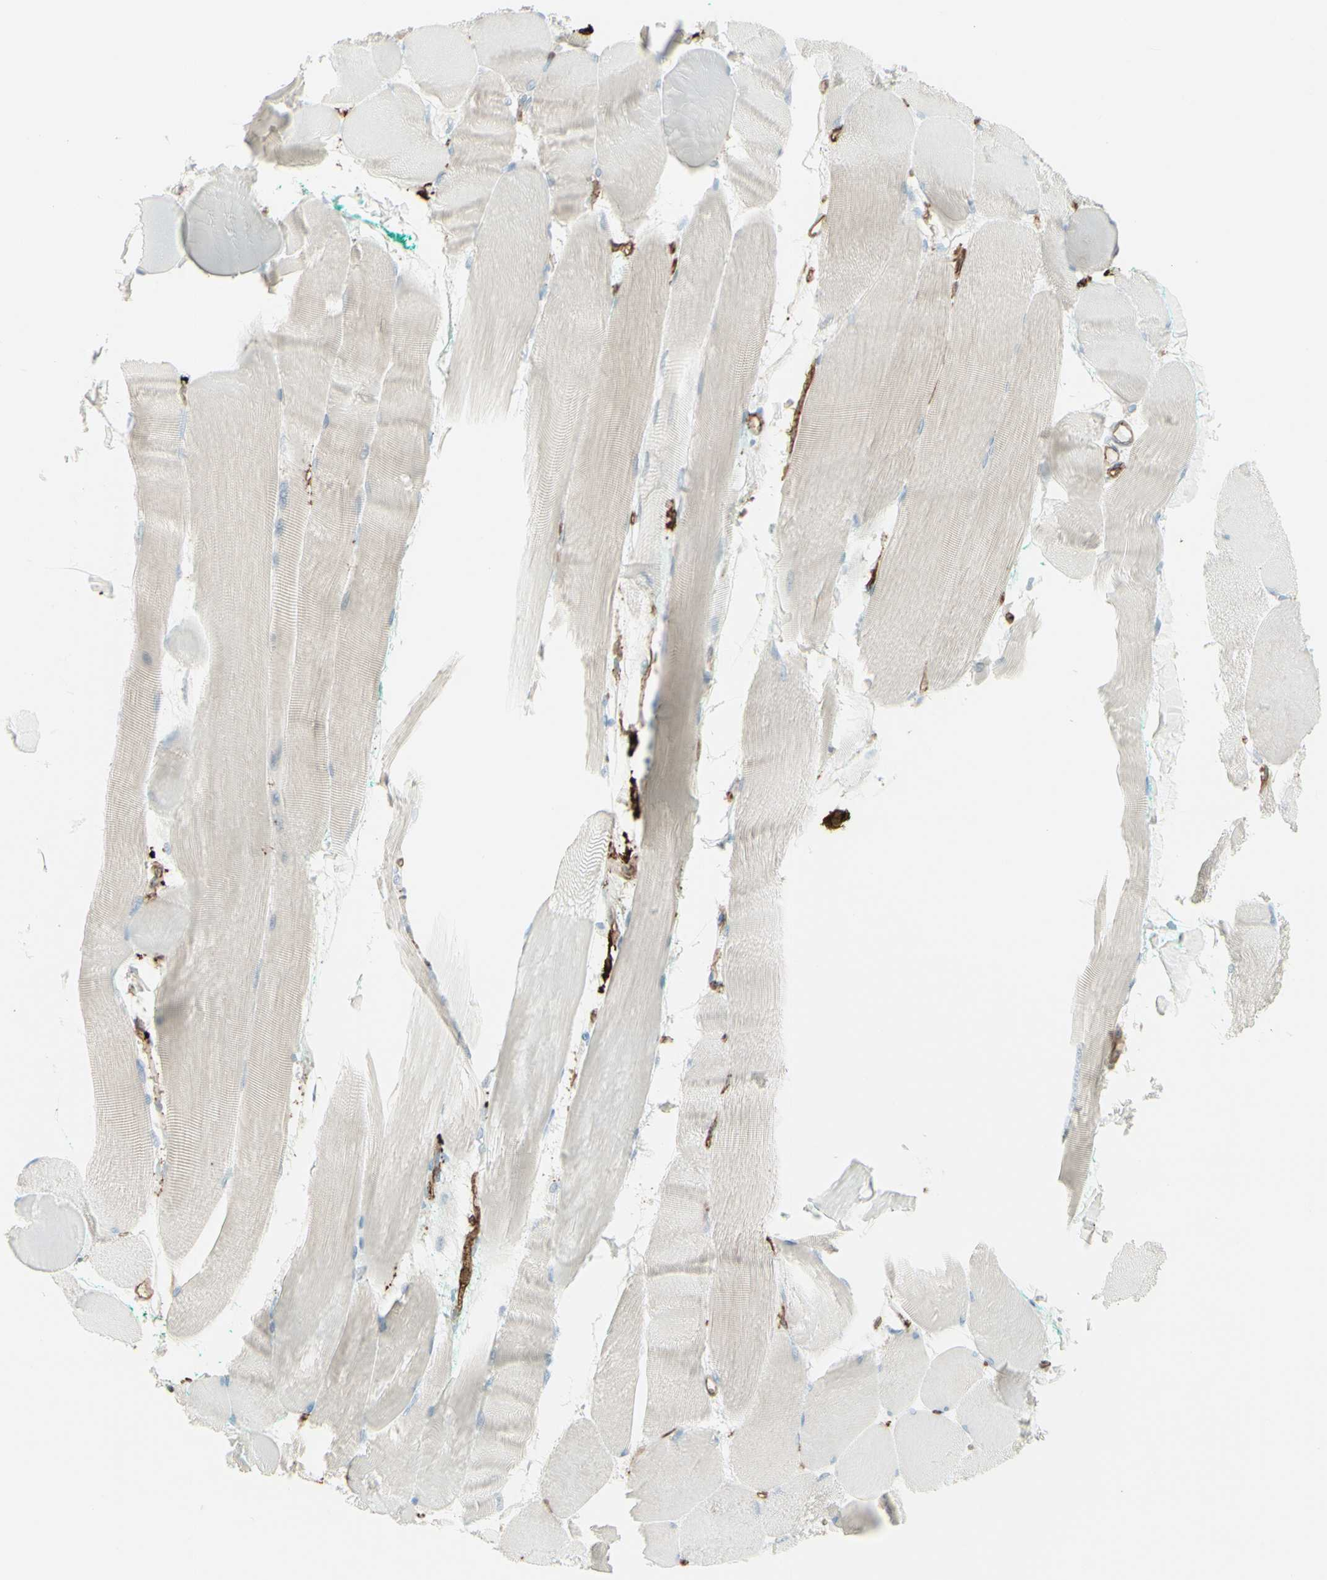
{"staining": {"intensity": "weak", "quantity": "<25%", "location": "cytoplasmic/membranous"}, "tissue": "skeletal muscle", "cell_type": "Myocytes", "image_type": "normal", "snomed": [{"axis": "morphology", "description": "Normal tissue, NOS"}, {"axis": "morphology", "description": "Squamous cell carcinoma, NOS"}, {"axis": "topography", "description": "Skeletal muscle"}], "caption": "The image shows no staining of myocytes in benign skeletal muscle.", "gene": "HLA", "patient": {"sex": "male", "age": 51}}